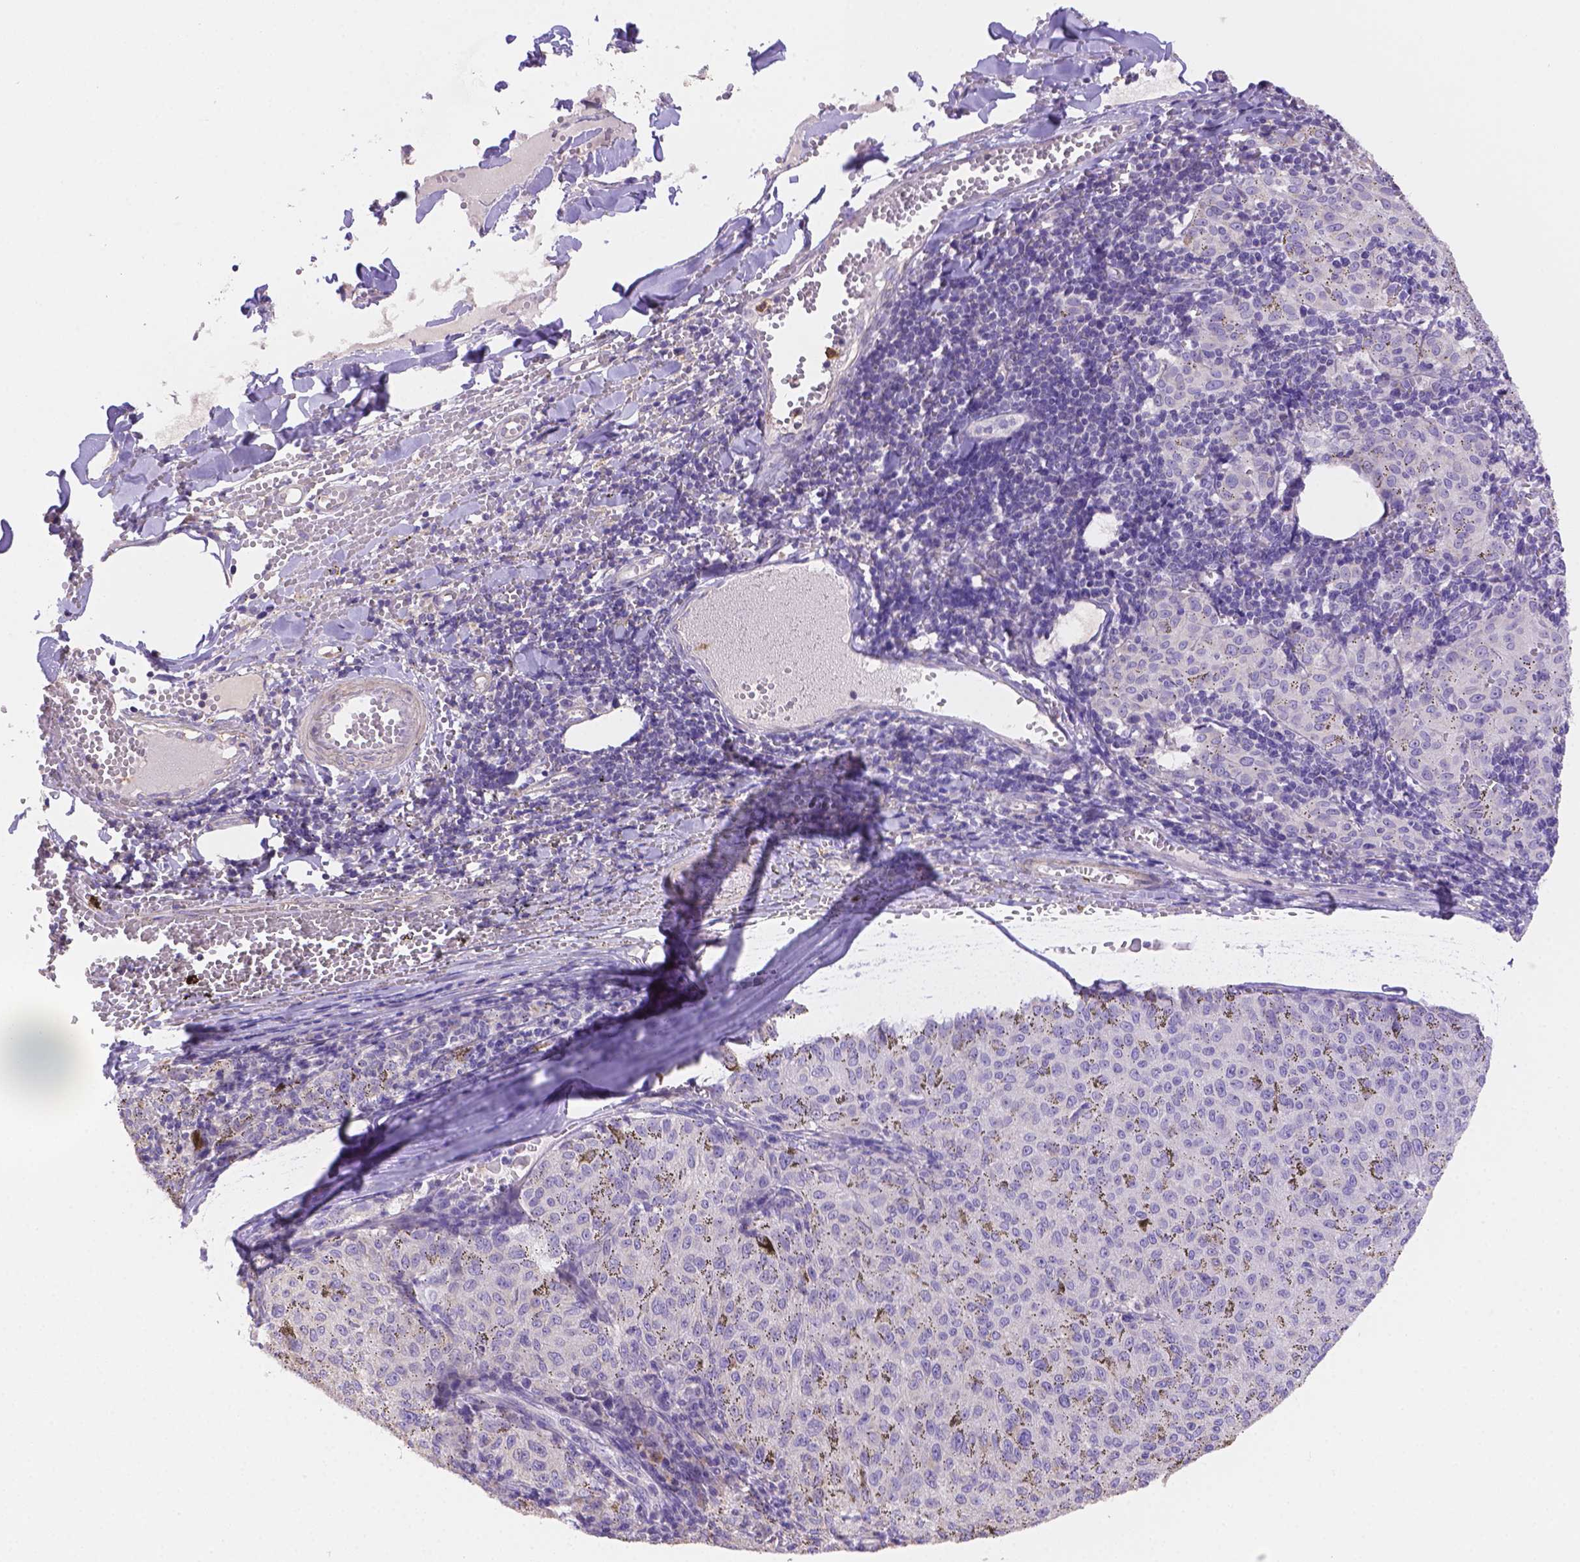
{"staining": {"intensity": "negative", "quantity": "none", "location": "none"}, "tissue": "melanoma", "cell_type": "Tumor cells", "image_type": "cancer", "snomed": [{"axis": "morphology", "description": "Malignant melanoma, NOS"}, {"axis": "topography", "description": "Skin"}], "caption": "Immunohistochemical staining of human malignant melanoma shows no significant staining in tumor cells.", "gene": "NXPE2", "patient": {"sex": "female", "age": 72}}